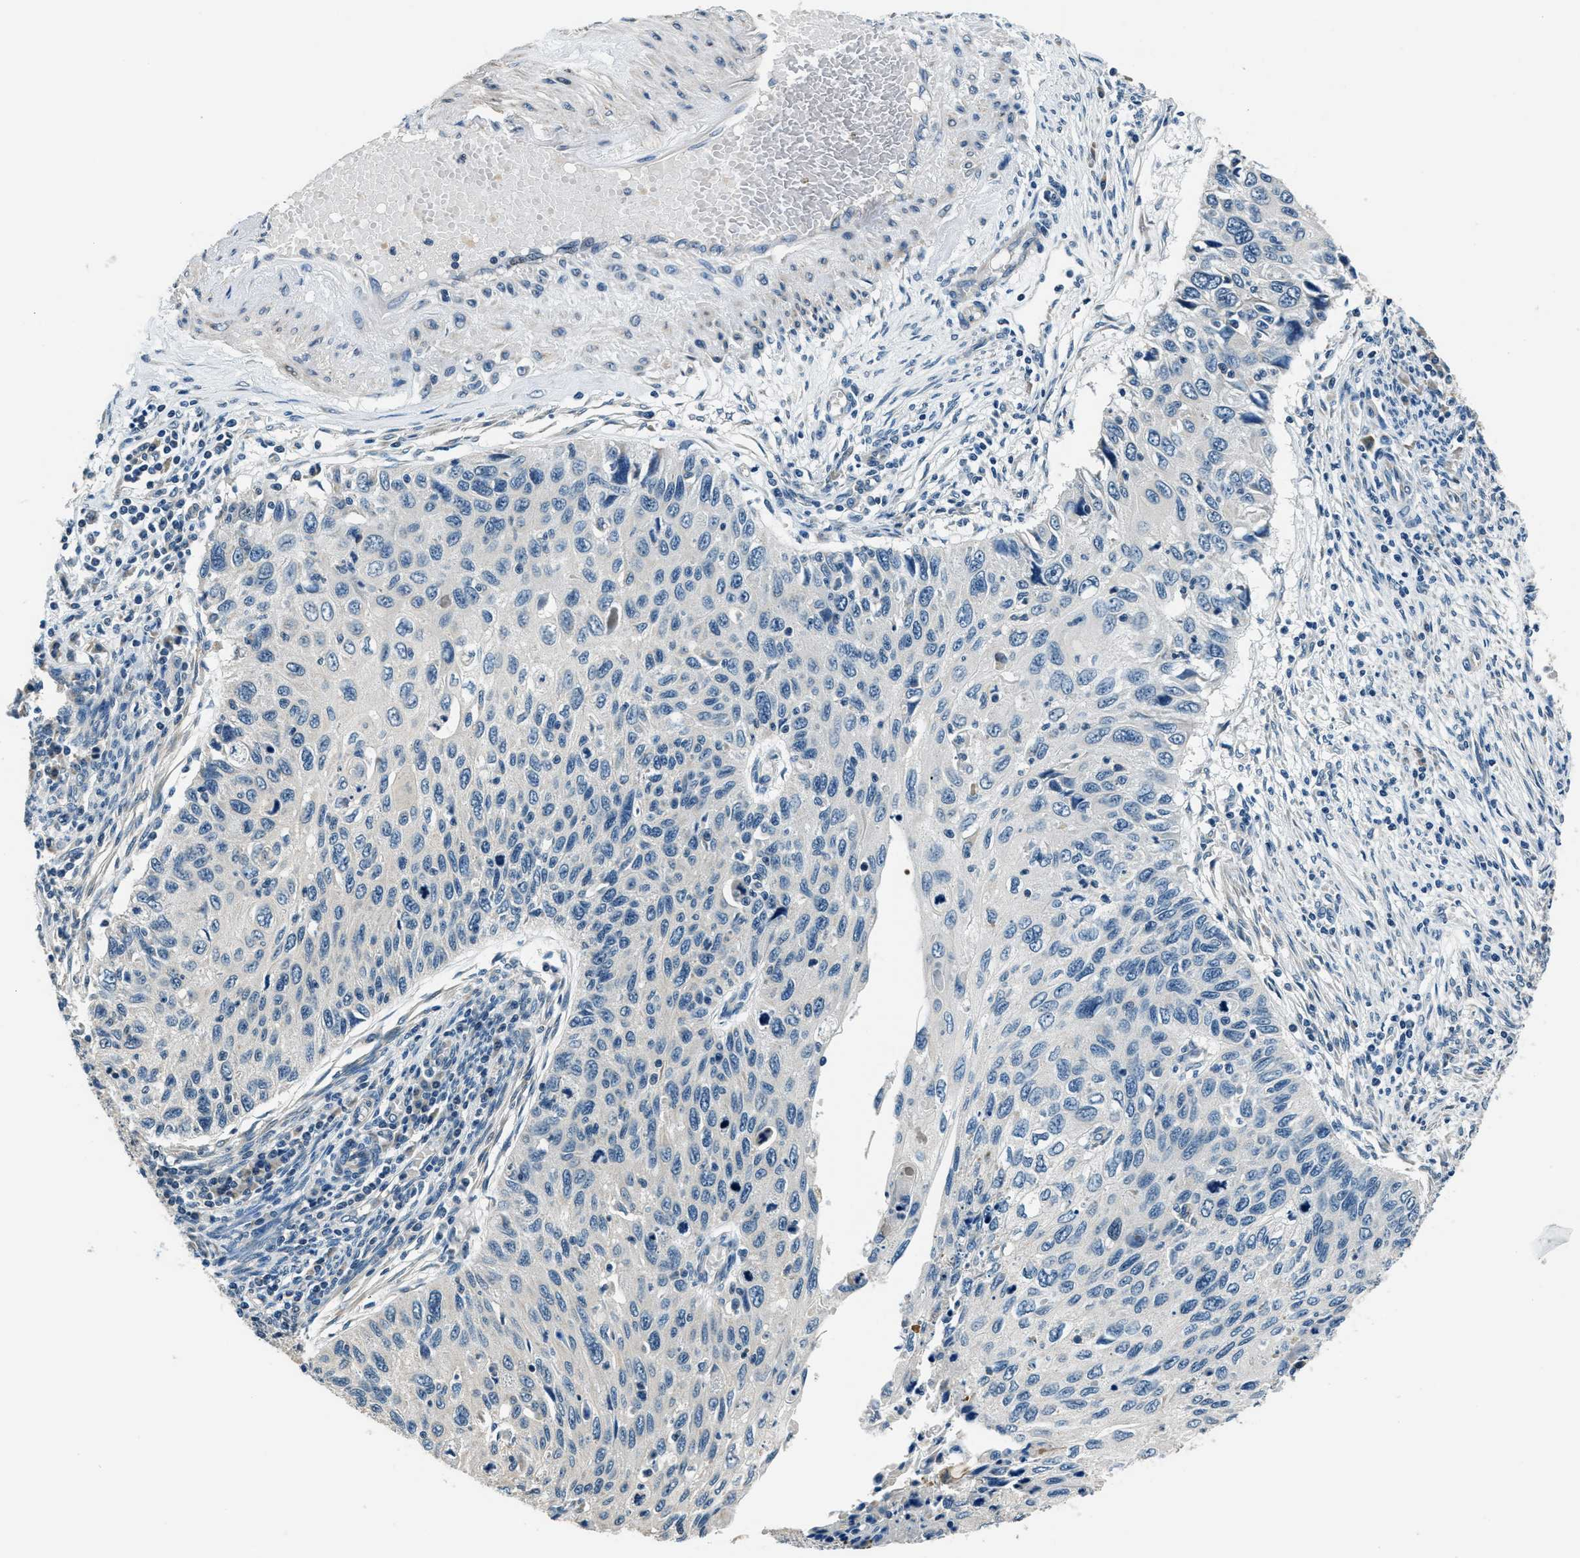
{"staining": {"intensity": "negative", "quantity": "none", "location": "none"}, "tissue": "cervical cancer", "cell_type": "Tumor cells", "image_type": "cancer", "snomed": [{"axis": "morphology", "description": "Squamous cell carcinoma, NOS"}, {"axis": "topography", "description": "Cervix"}], "caption": "Tumor cells are negative for protein expression in human cervical squamous cell carcinoma. Brightfield microscopy of immunohistochemistry (IHC) stained with DAB (brown) and hematoxylin (blue), captured at high magnification.", "gene": "NME8", "patient": {"sex": "female", "age": 70}}